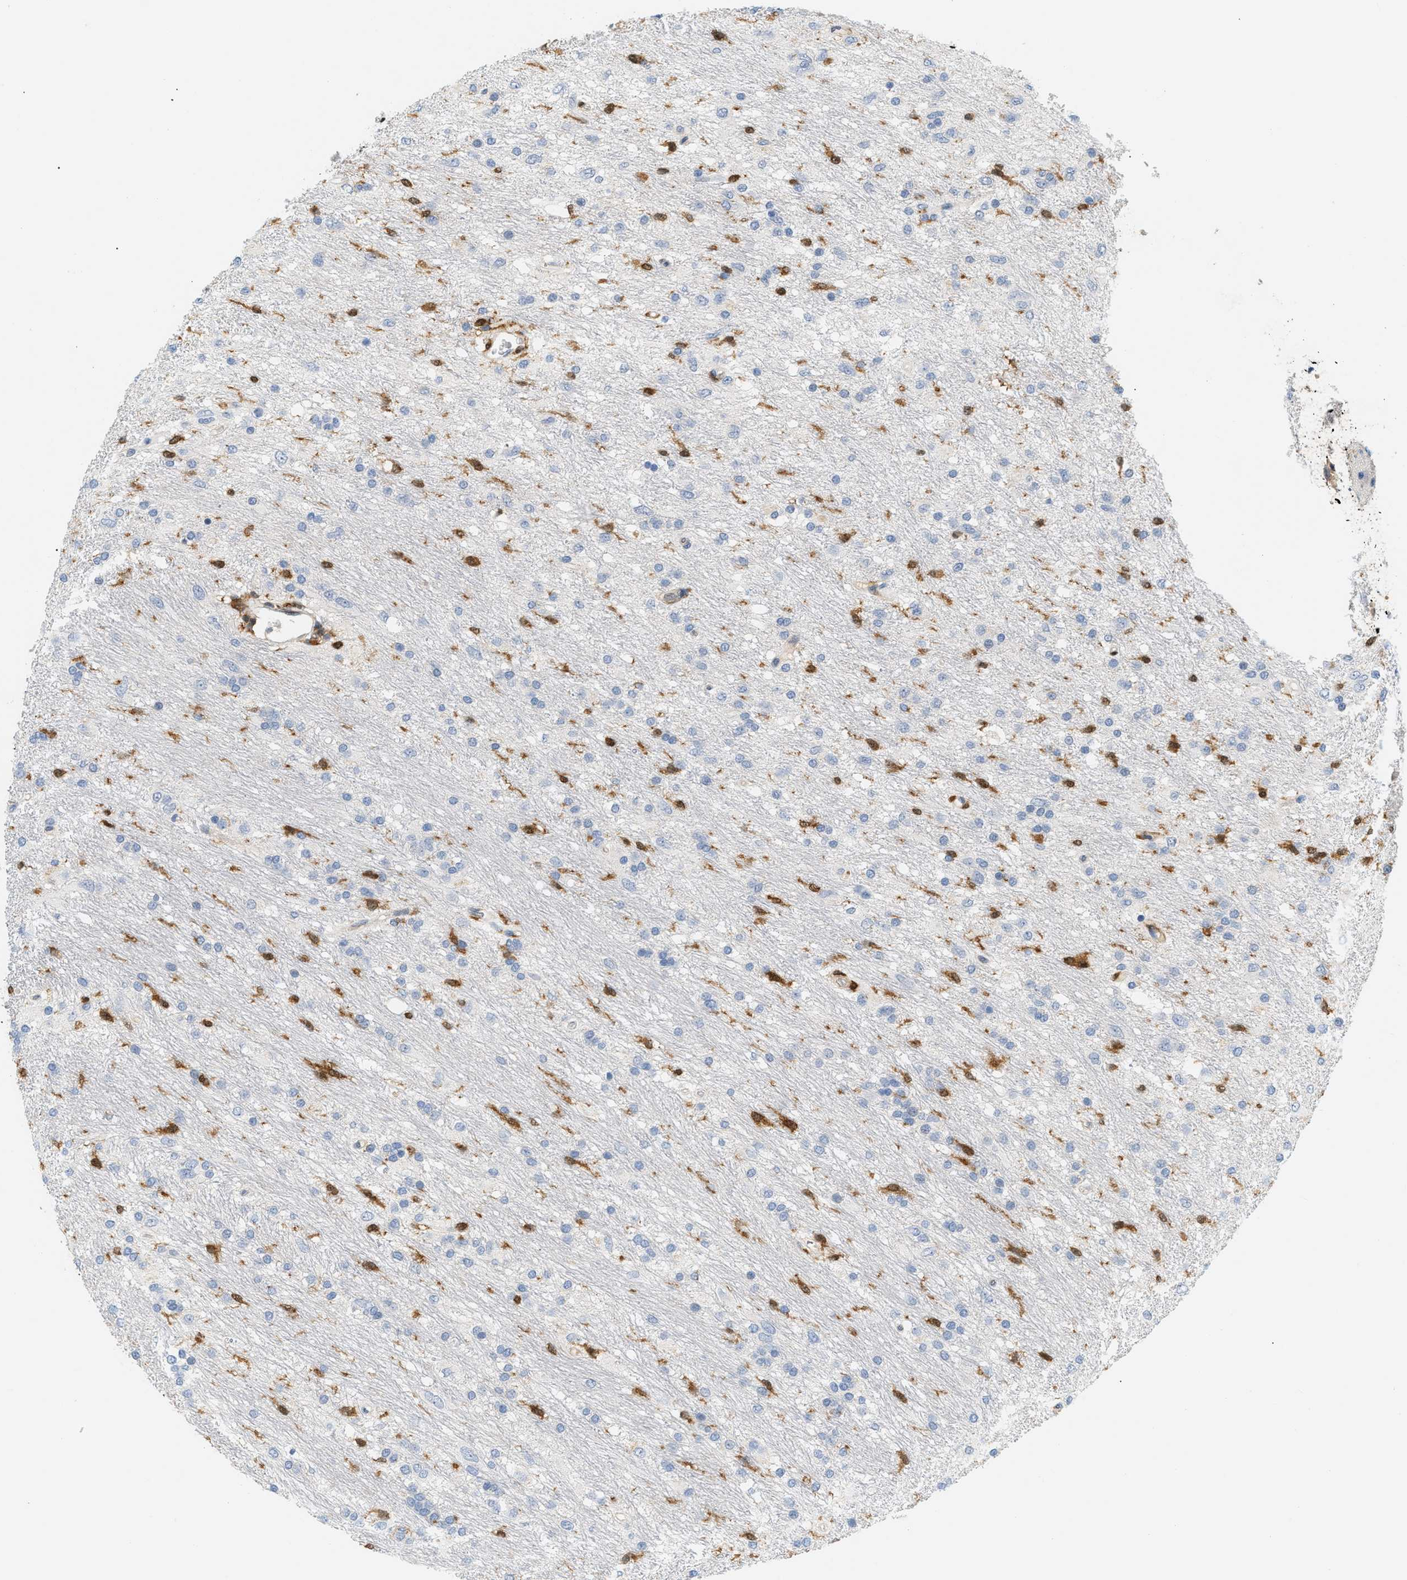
{"staining": {"intensity": "negative", "quantity": "none", "location": "none"}, "tissue": "glioma", "cell_type": "Tumor cells", "image_type": "cancer", "snomed": [{"axis": "morphology", "description": "Glioma, malignant, Low grade"}, {"axis": "topography", "description": "Brain"}], "caption": "DAB (3,3'-diaminobenzidine) immunohistochemical staining of glioma displays no significant staining in tumor cells.", "gene": "PYCARD", "patient": {"sex": "male", "age": 77}}